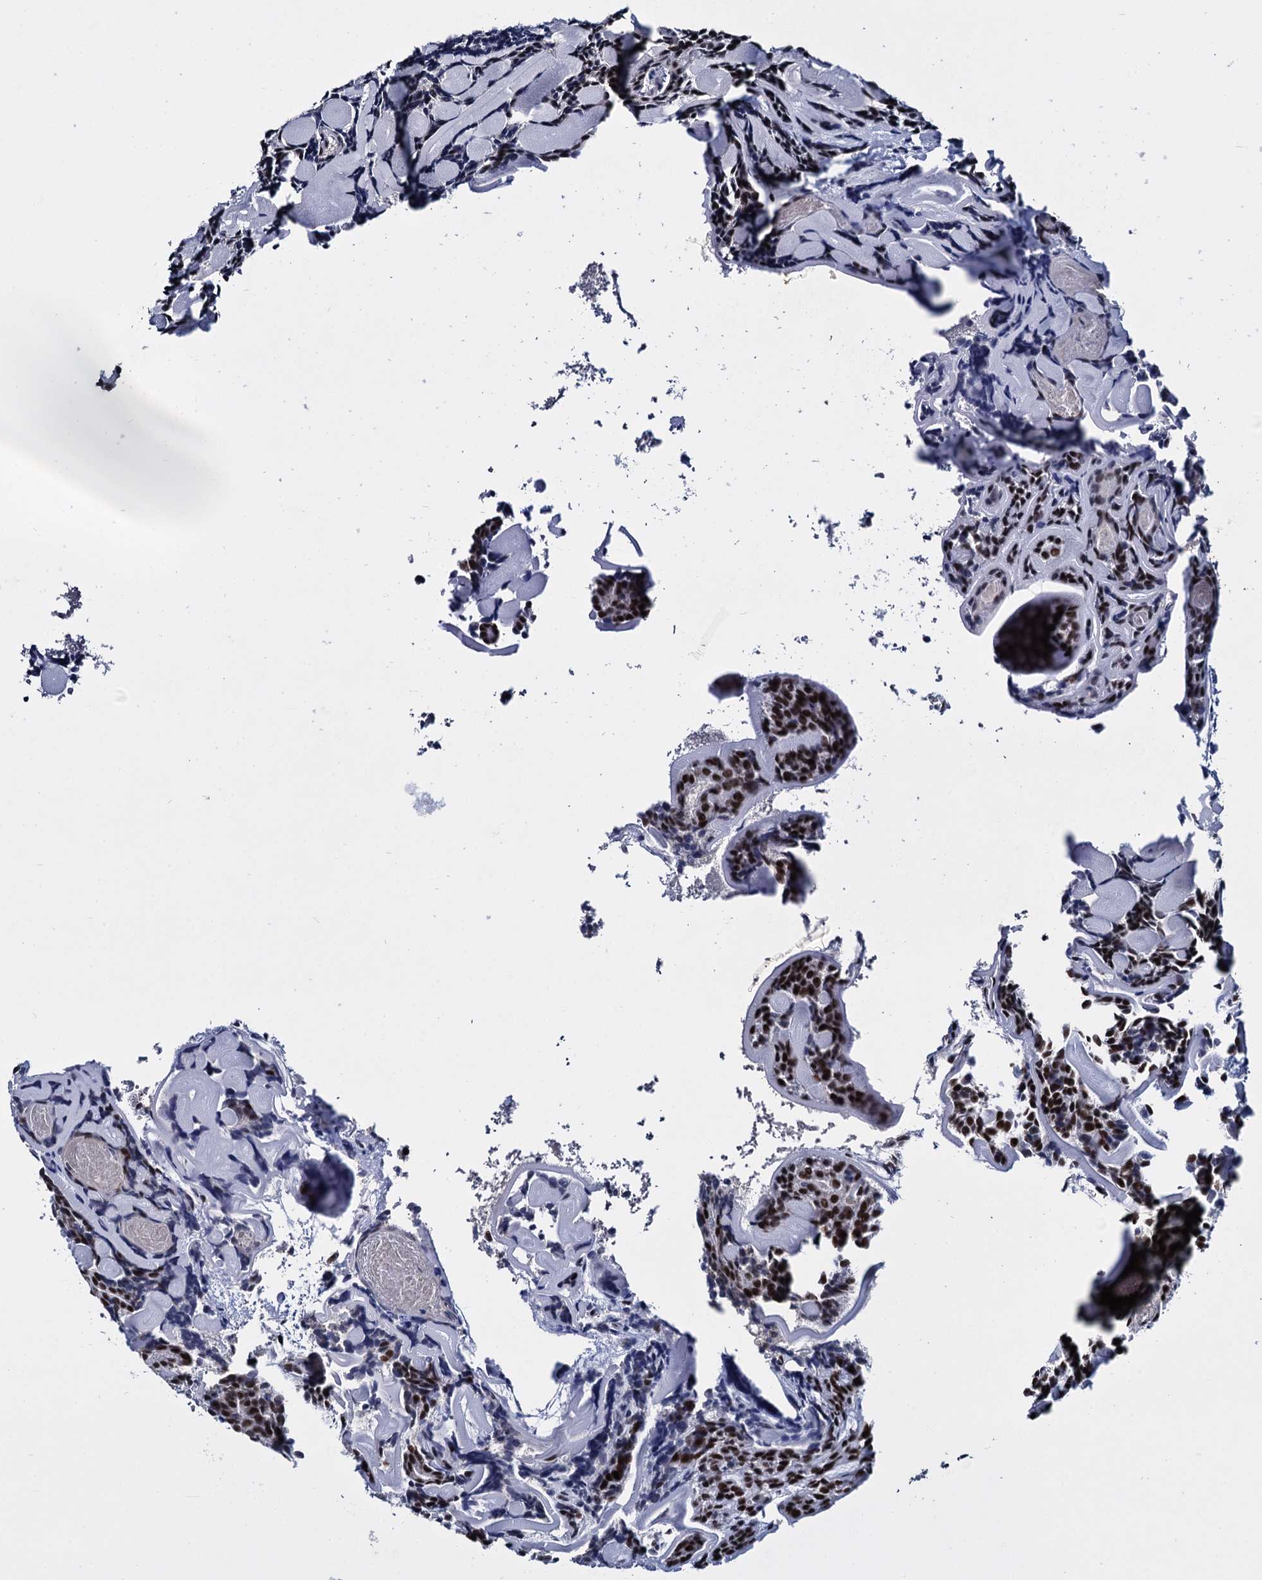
{"staining": {"intensity": "strong", "quantity": ">75%", "location": "nuclear"}, "tissue": "head and neck cancer", "cell_type": "Tumor cells", "image_type": "cancer", "snomed": [{"axis": "morphology", "description": "Adenocarcinoma, NOS"}, {"axis": "topography", "description": "Salivary gland"}, {"axis": "topography", "description": "Head-Neck"}], "caption": "Immunohistochemistry (IHC) staining of head and neck adenocarcinoma, which demonstrates high levels of strong nuclear expression in about >75% of tumor cells indicating strong nuclear protein positivity. The staining was performed using DAB (brown) for protein detection and nuclei were counterstained in hematoxylin (blue).", "gene": "RPUSD4", "patient": {"sex": "female", "age": 63}}